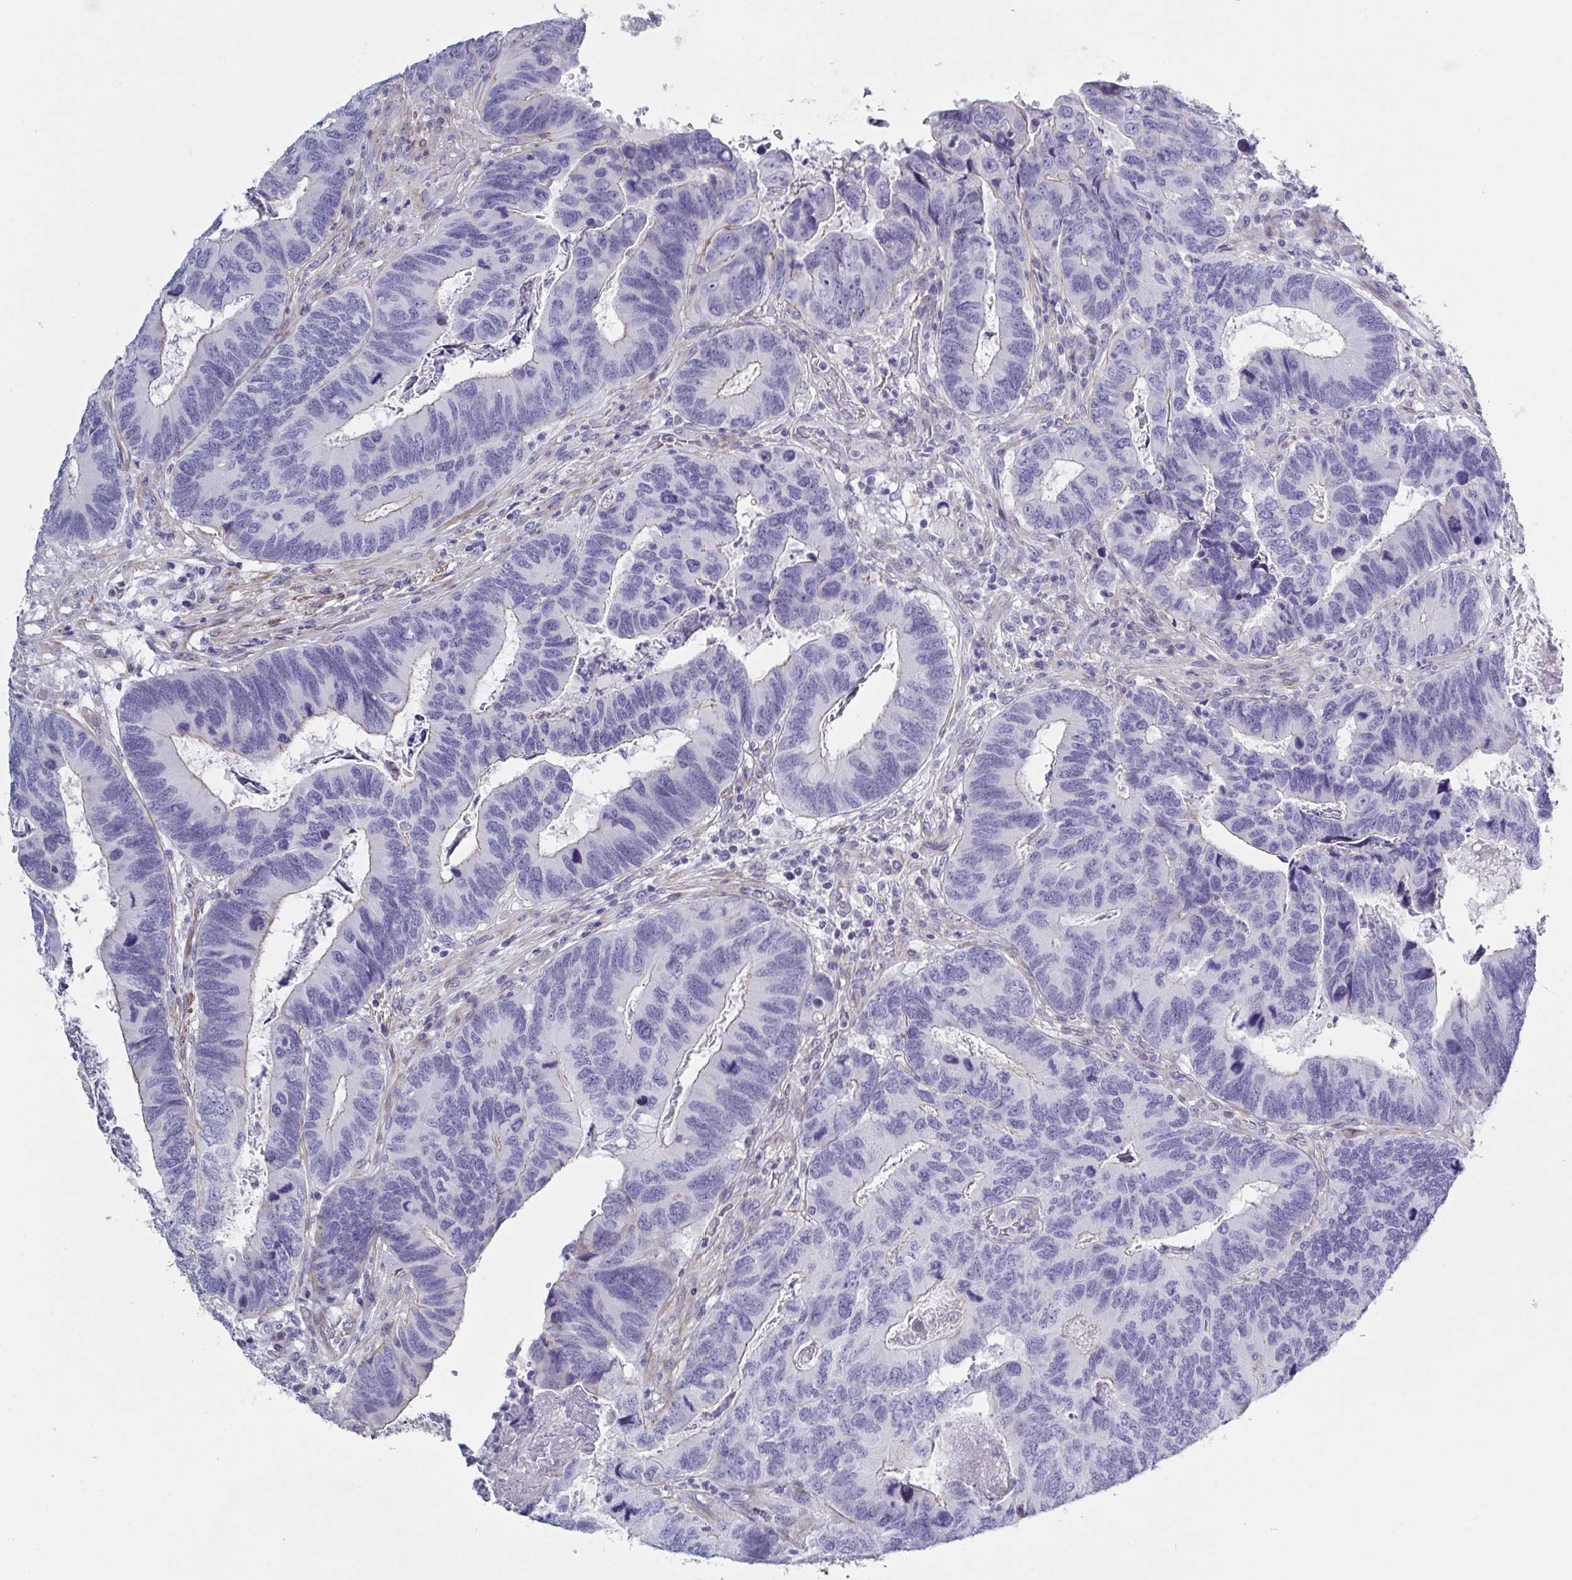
{"staining": {"intensity": "negative", "quantity": "none", "location": "none"}, "tissue": "colorectal cancer", "cell_type": "Tumor cells", "image_type": "cancer", "snomed": [{"axis": "morphology", "description": "Adenocarcinoma, NOS"}, {"axis": "topography", "description": "Colon"}], "caption": "High magnification brightfield microscopy of colorectal cancer stained with DAB (brown) and counterstained with hematoxylin (blue): tumor cells show no significant staining.", "gene": "OR5P3", "patient": {"sex": "female", "age": 67}}